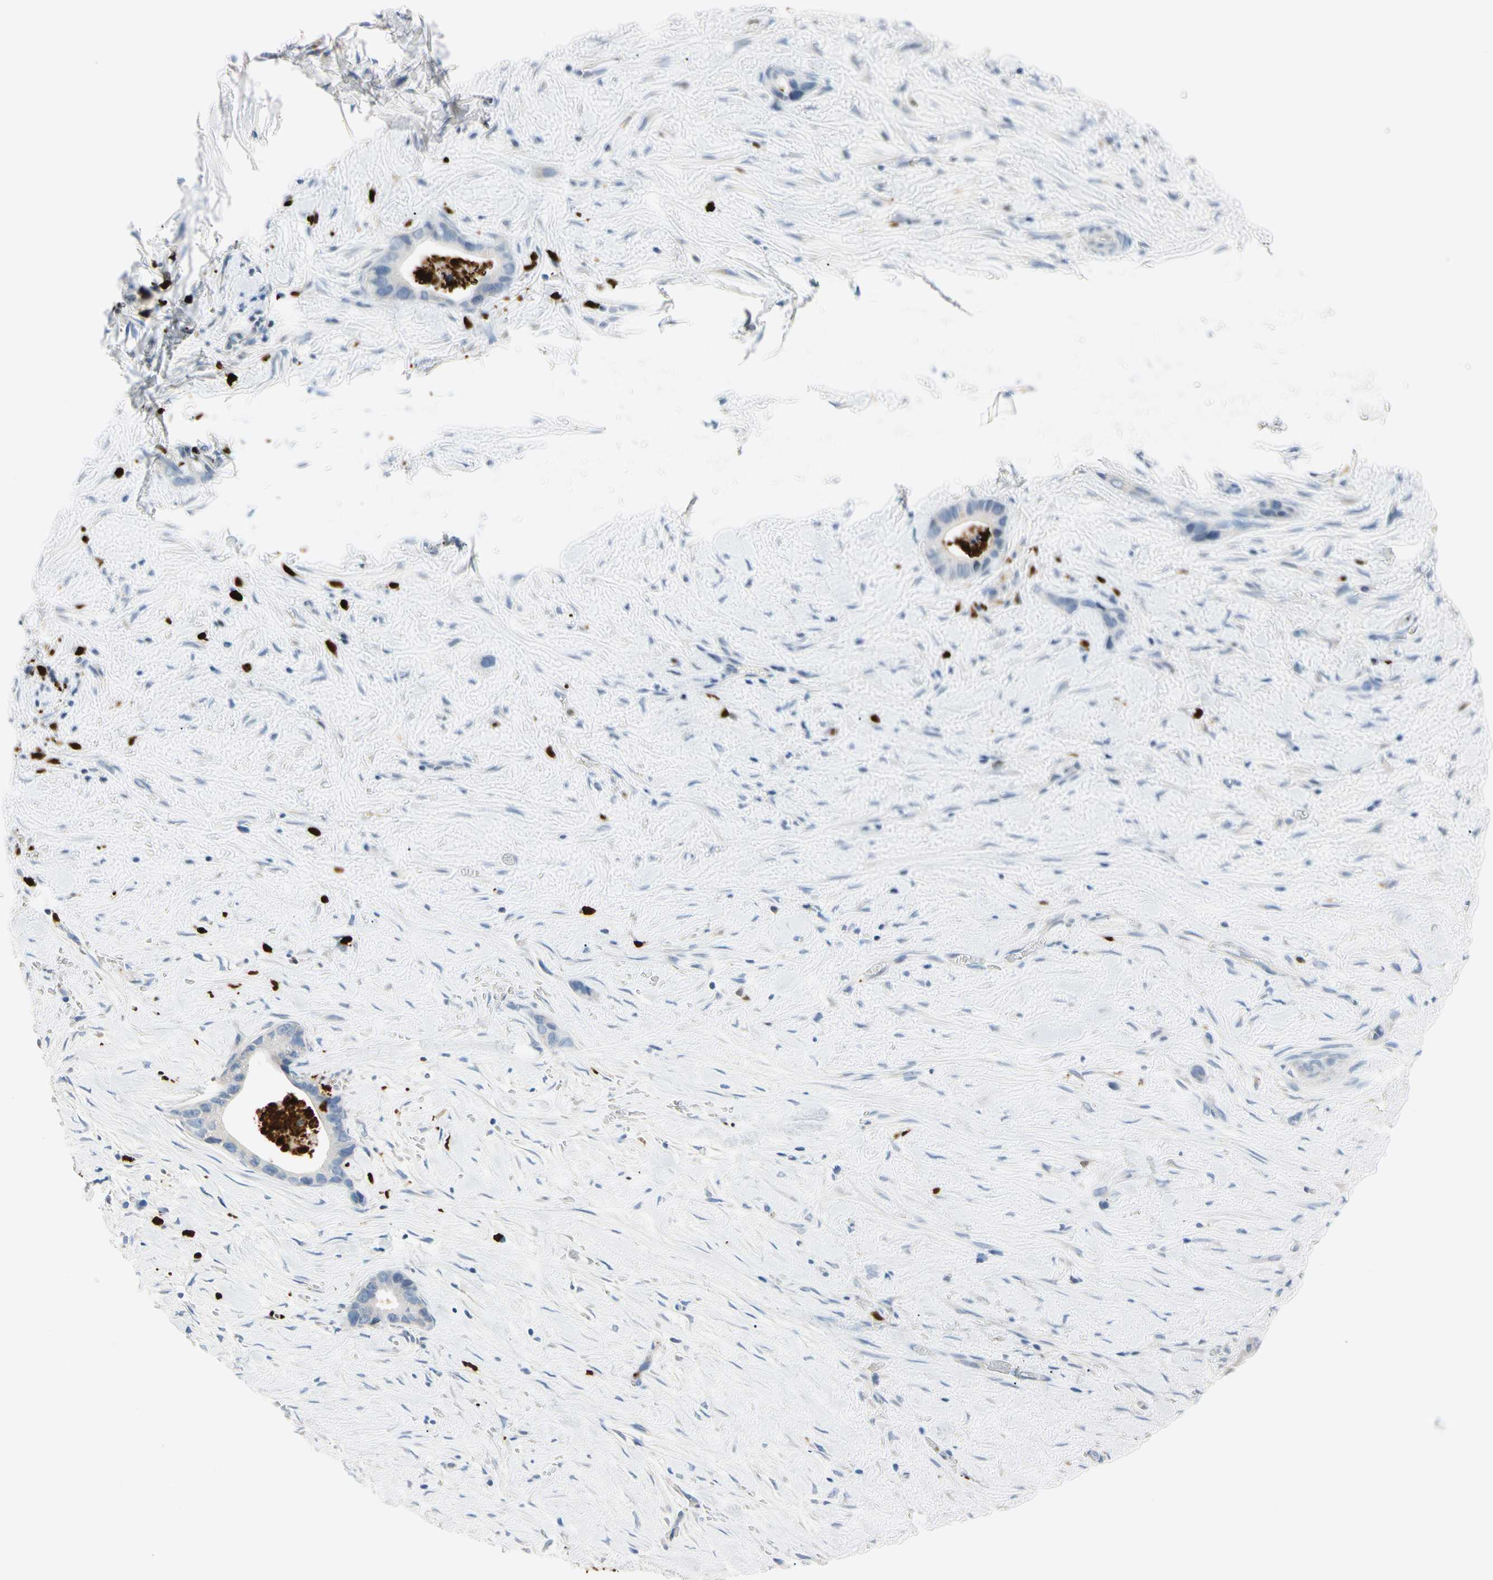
{"staining": {"intensity": "negative", "quantity": "none", "location": "none"}, "tissue": "liver cancer", "cell_type": "Tumor cells", "image_type": "cancer", "snomed": [{"axis": "morphology", "description": "Cholangiocarcinoma"}, {"axis": "topography", "description": "Liver"}], "caption": "Histopathology image shows no protein expression in tumor cells of liver cancer (cholangiocarcinoma) tissue.", "gene": "TRAF5", "patient": {"sex": "female", "age": 55}}